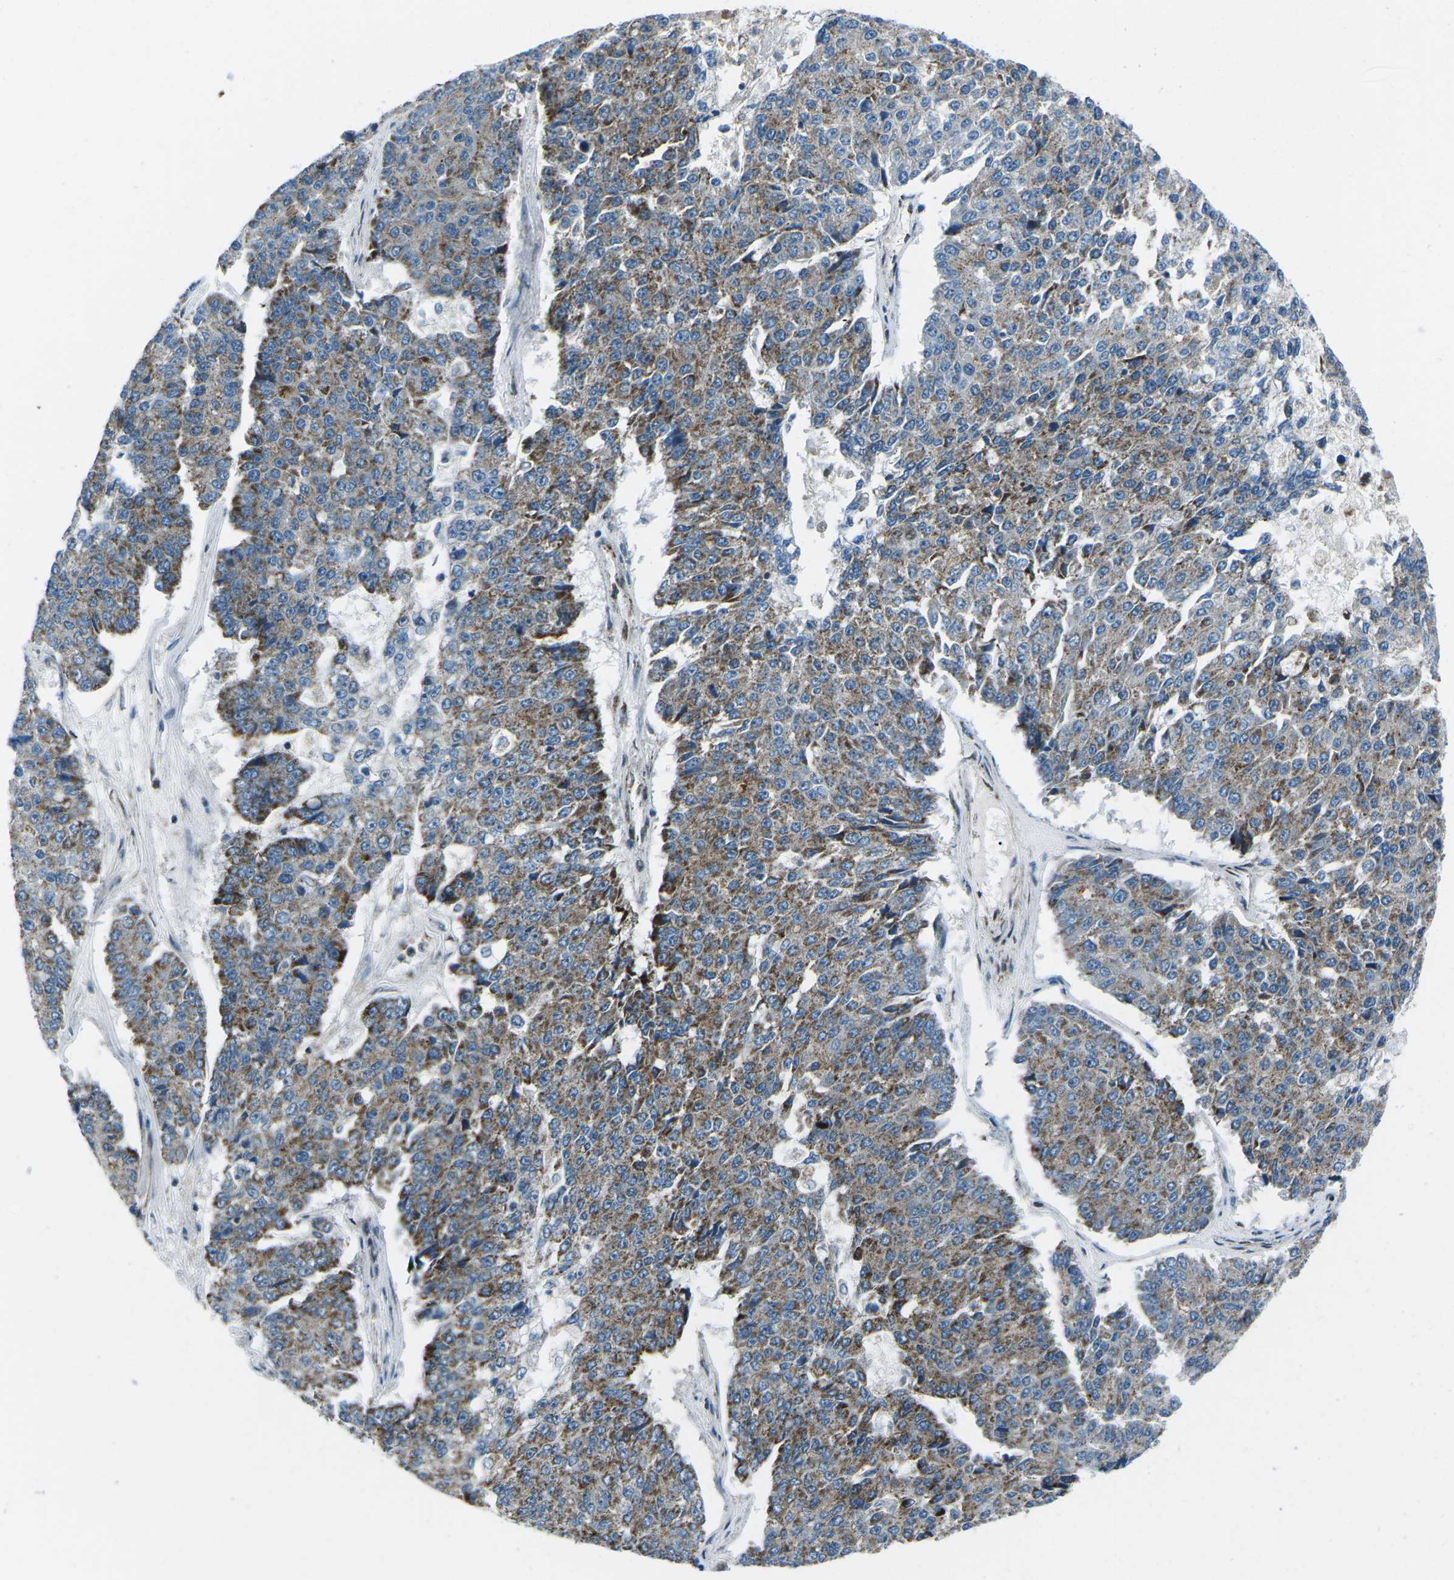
{"staining": {"intensity": "moderate", "quantity": "25%-75%", "location": "cytoplasmic/membranous"}, "tissue": "pancreatic cancer", "cell_type": "Tumor cells", "image_type": "cancer", "snomed": [{"axis": "morphology", "description": "Adenocarcinoma, NOS"}, {"axis": "topography", "description": "Pancreas"}], "caption": "Protein expression analysis of human pancreatic cancer reveals moderate cytoplasmic/membranous staining in approximately 25%-75% of tumor cells.", "gene": "RFESD", "patient": {"sex": "male", "age": 50}}